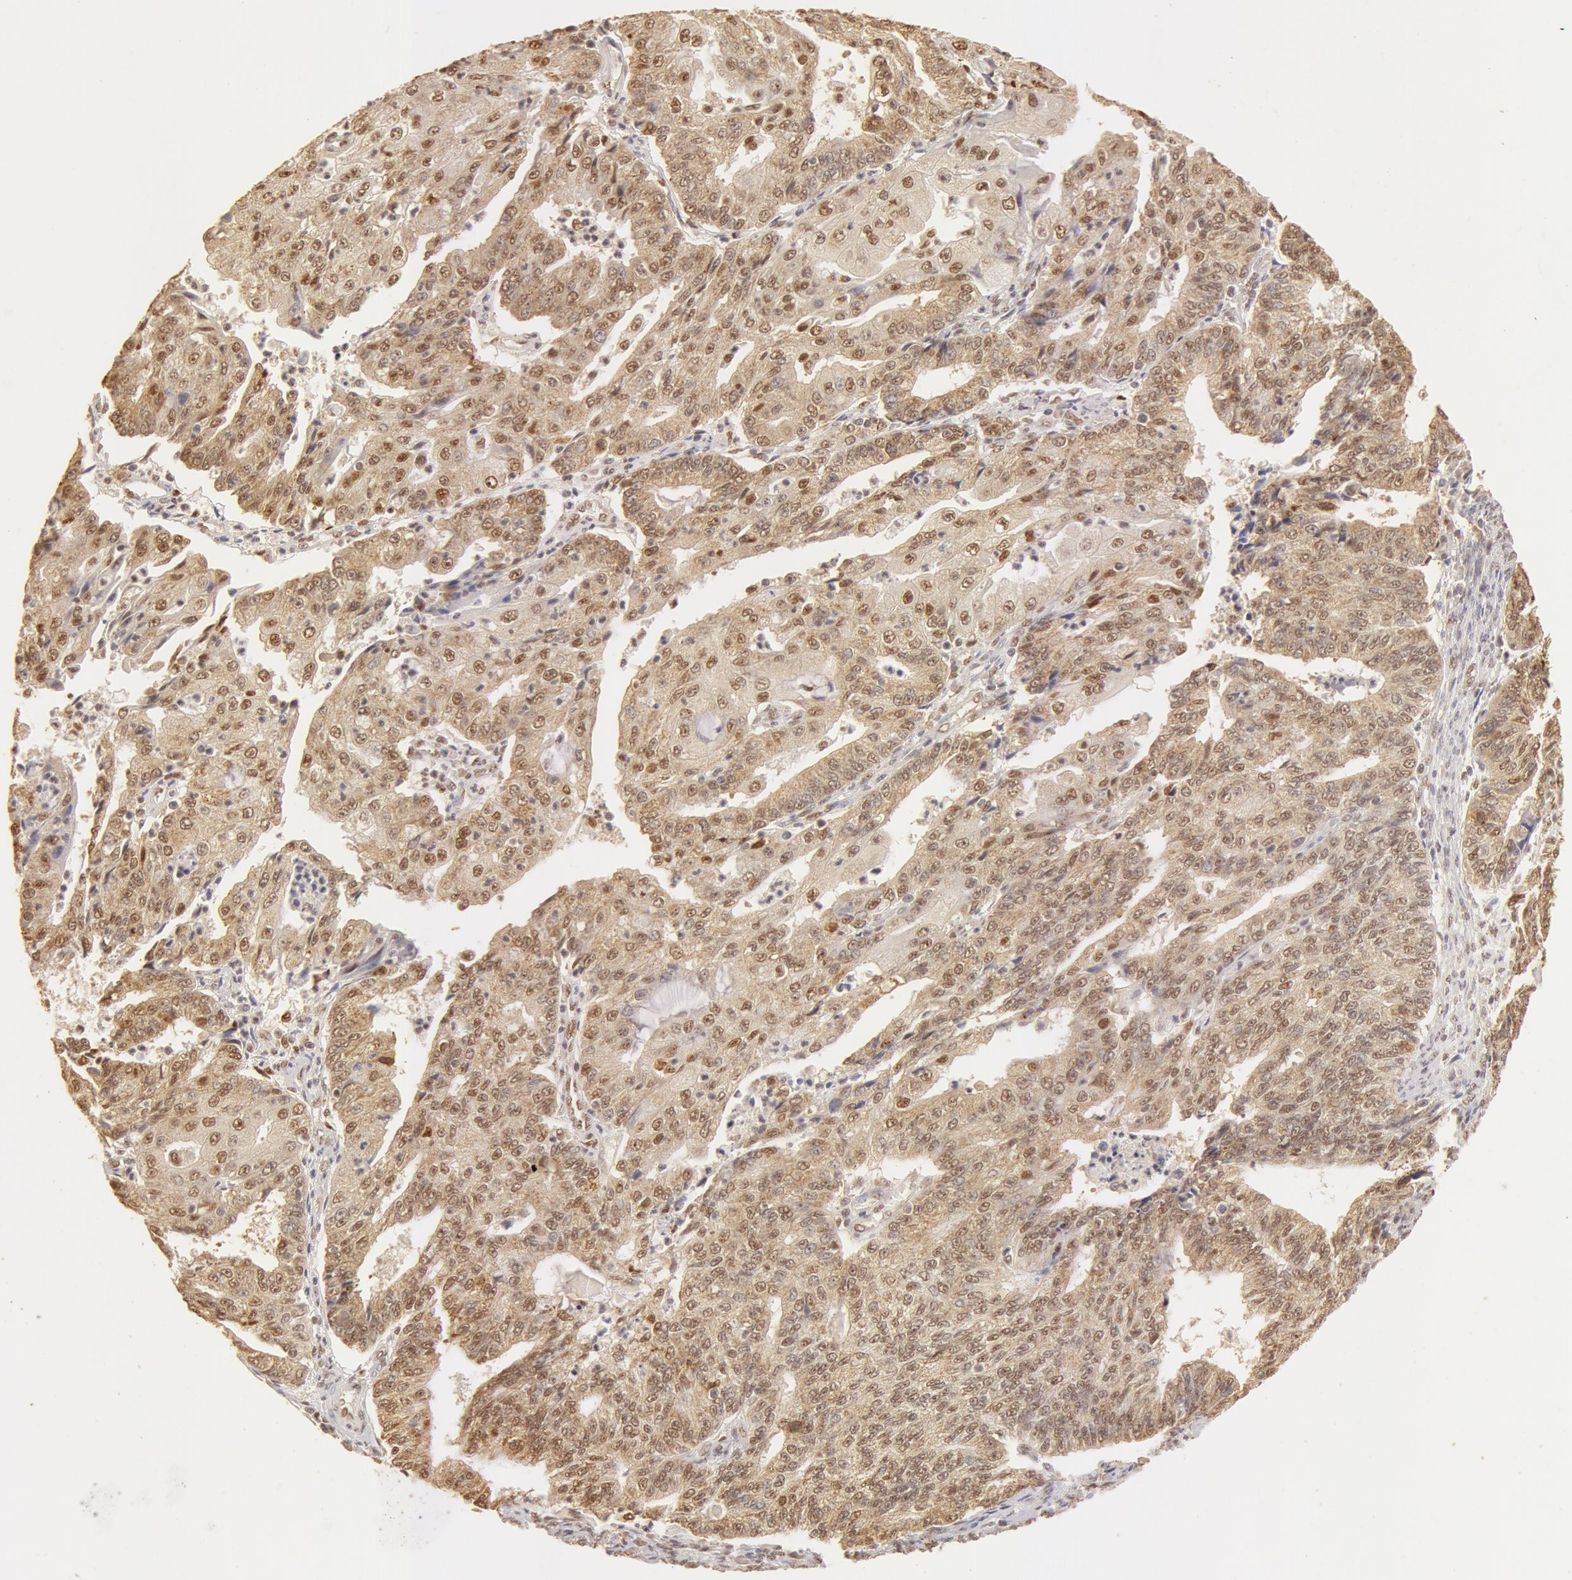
{"staining": {"intensity": "moderate", "quantity": ">75%", "location": "cytoplasmic/membranous,nuclear"}, "tissue": "endometrial cancer", "cell_type": "Tumor cells", "image_type": "cancer", "snomed": [{"axis": "morphology", "description": "Adenocarcinoma, NOS"}, {"axis": "topography", "description": "Endometrium"}], "caption": "A micrograph of human adenocarcinoma (endometrial) stained for a protein demonstrates moderate cytoplasmic/membranous and nuclear brown staining in tumor cells.", "gene": "SNRNP70", "patient": {"sex": "female", "age": 56}}